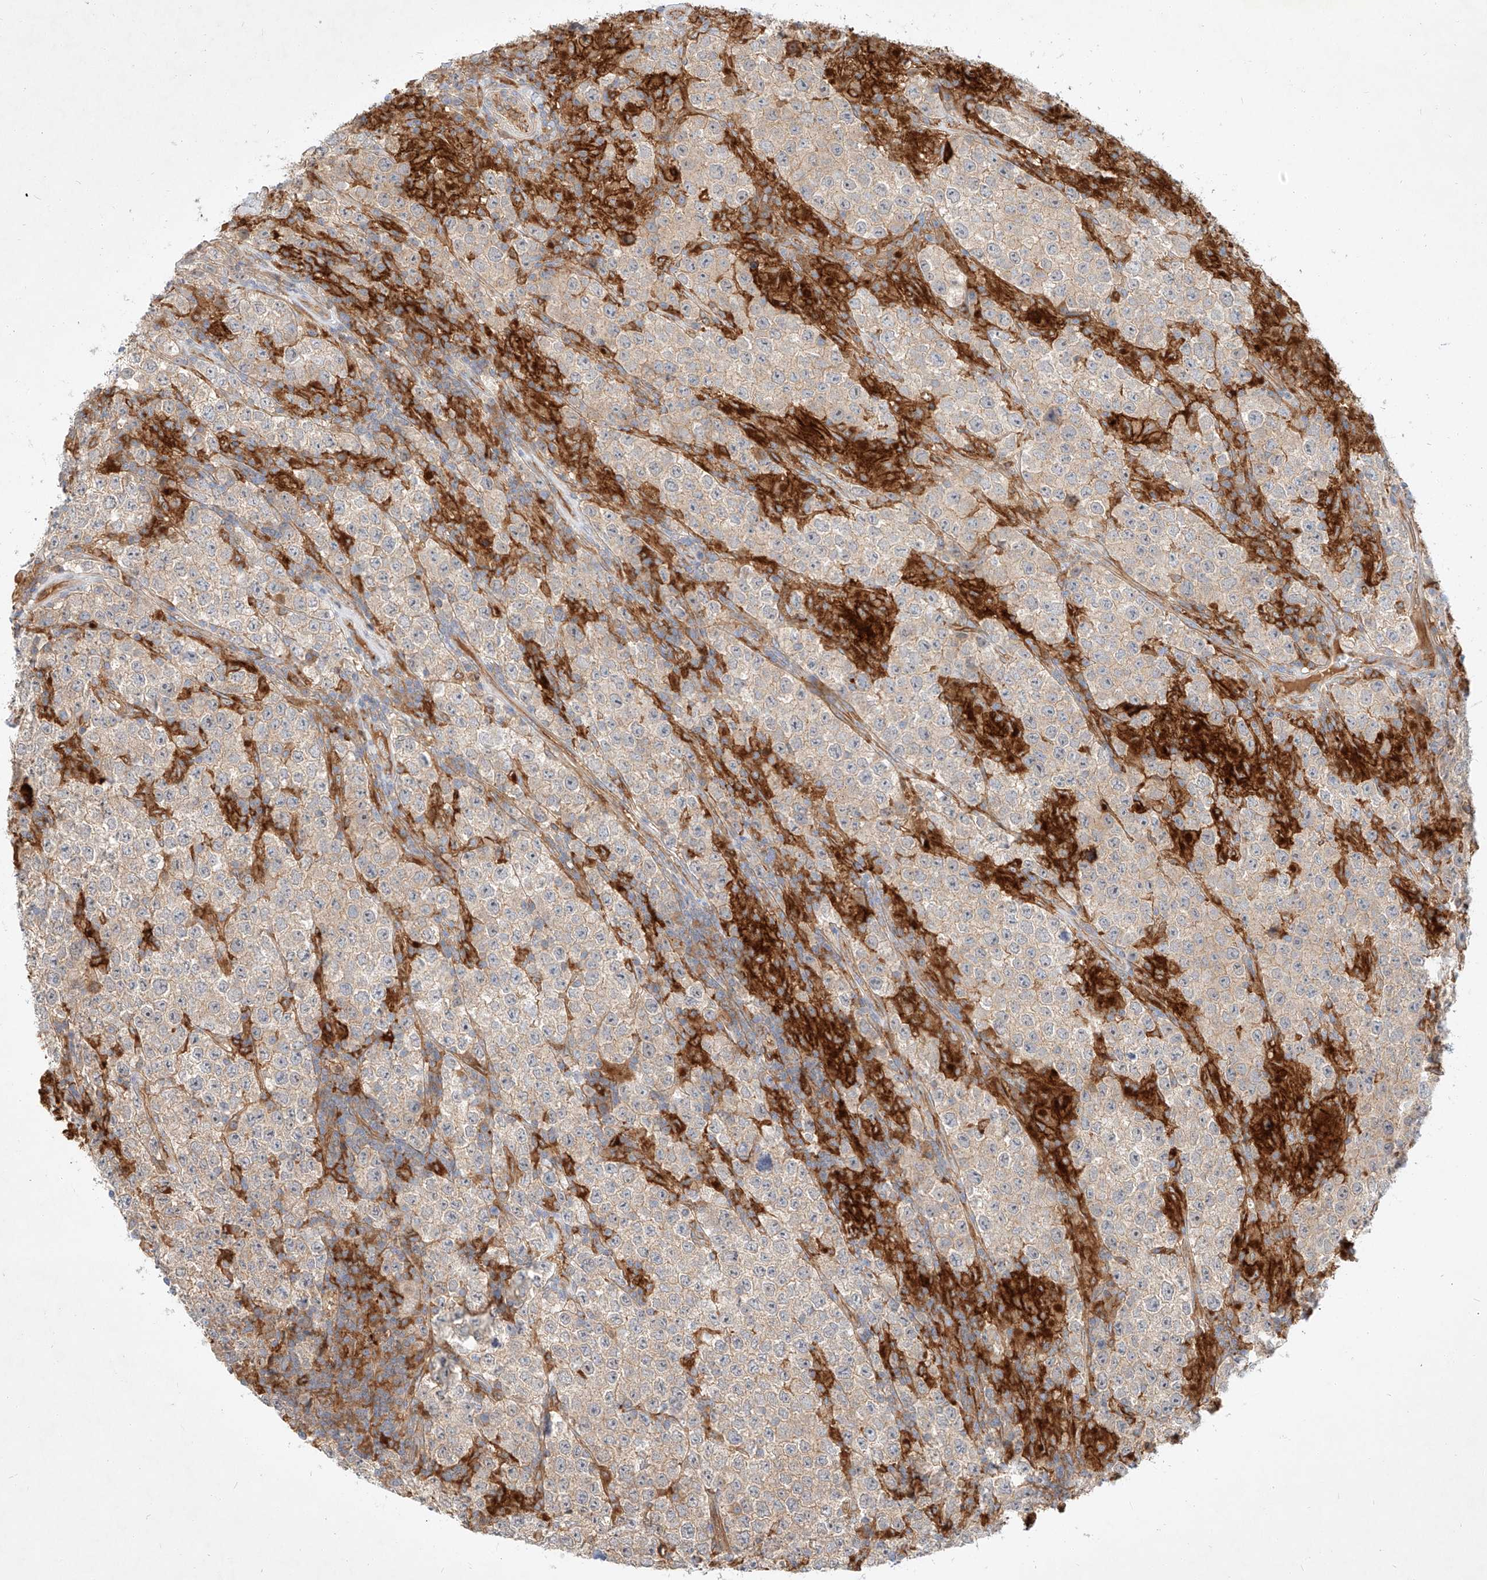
{"staining": {"intensity": "negative", "quantity": "none", "location": "none"}, "tissue": "testis cancer", "cell_type": "Tumor cells", "image_type": "cancer", "snomed": [{"axis": "morphology", "description": "Normal tissue, NOS"}, {"axis": "morphology", "description": "Urothelial carcinoma, High grade"}, {"axis": "morphology", "description": "Seminoma, NOS"}, {"axis": "morphology", "description": "Carcinoma, Embryonal, NOS"}, {"axis": "topography", "description": "Urinary bladder"}, {"axis": "topography", "description": "Testis"}], "caption": "Testis urothelial carcinoma (high-grade) was stained to show a protein in brown. There is no significant expression in tumor cells.", "gene": "NFAM1", "patient": {"sex": "male", "age": 41}}